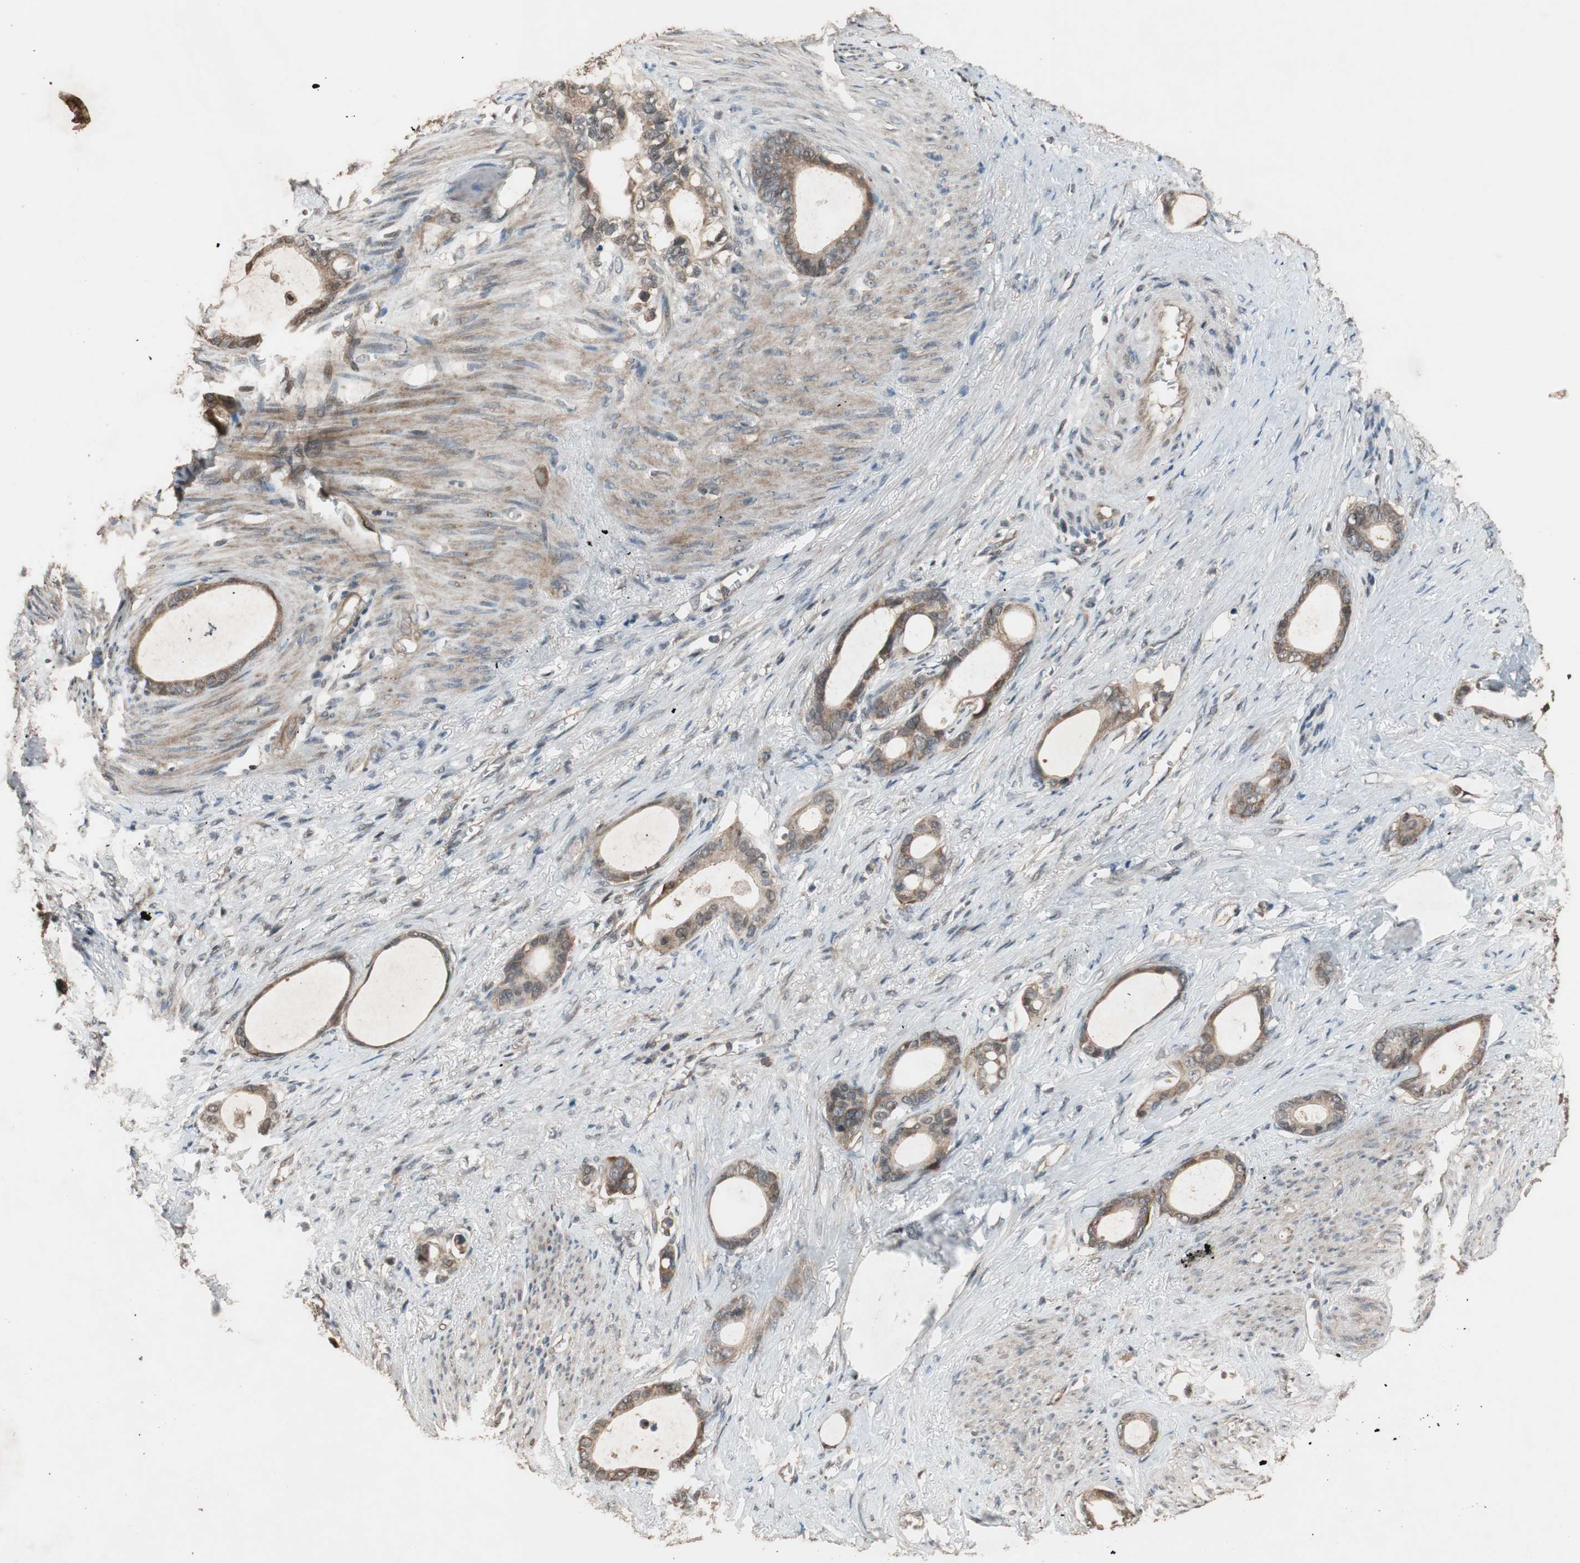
{"staining": {"intensity": "moderate", "quantity": ">75%", "location": "cytoplasmic/membranous"}, "tissue": "stomach cancer", "cell_type": "Tumor cells", "image_type": "cancer", "snomed": [{"axis": "morphology", "description": "Adenocarcinoma, NOS"}, {"axis": "topography", "description": "Stomach"}], "caption": "A photomicrograph showing moderate cytoplasmic/membranous staining in about >75% of tumor cells in stomach adenocarcinoma, as visualized by brown immunohistochemical staining.", "gene": "TMEM230", "patient": {"sex": "female", "age": 75}}